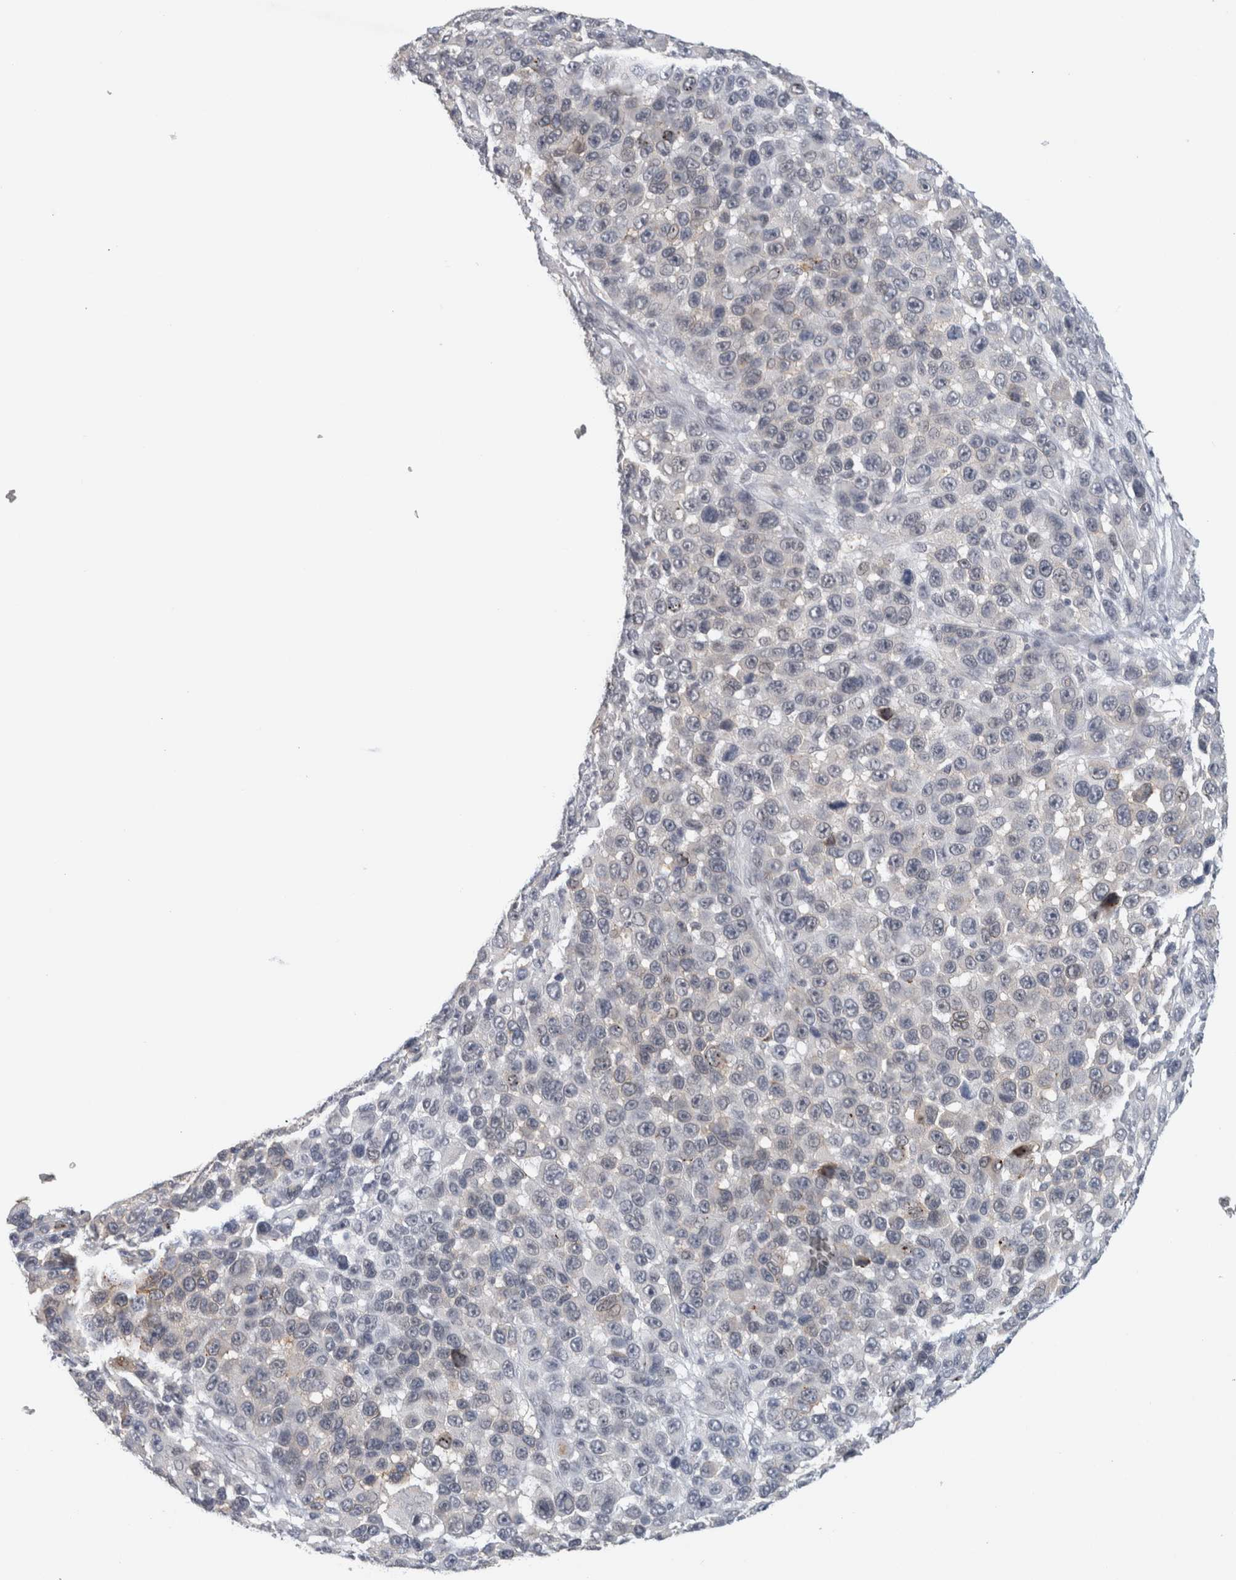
{"staining": {"intensity": "negative", "quantity": "none", "location": "none"}, "tissue": "melanoma", "cell_type": "Tumor cells", "image_type": "cancer", "snomed": [{"axis": "morphology", "description": "Malignant melanoma, NOS"}, {"axis": "topography", "description": "Skin"}], "caption": "A high-resolution image shows immunohistochemistry (IHC) staining of malignant melanoma, which exhibits no significant positivity in tumor cells.", "gene": "PRXL2A", "patient": {"sex": "male", "age": 53}}